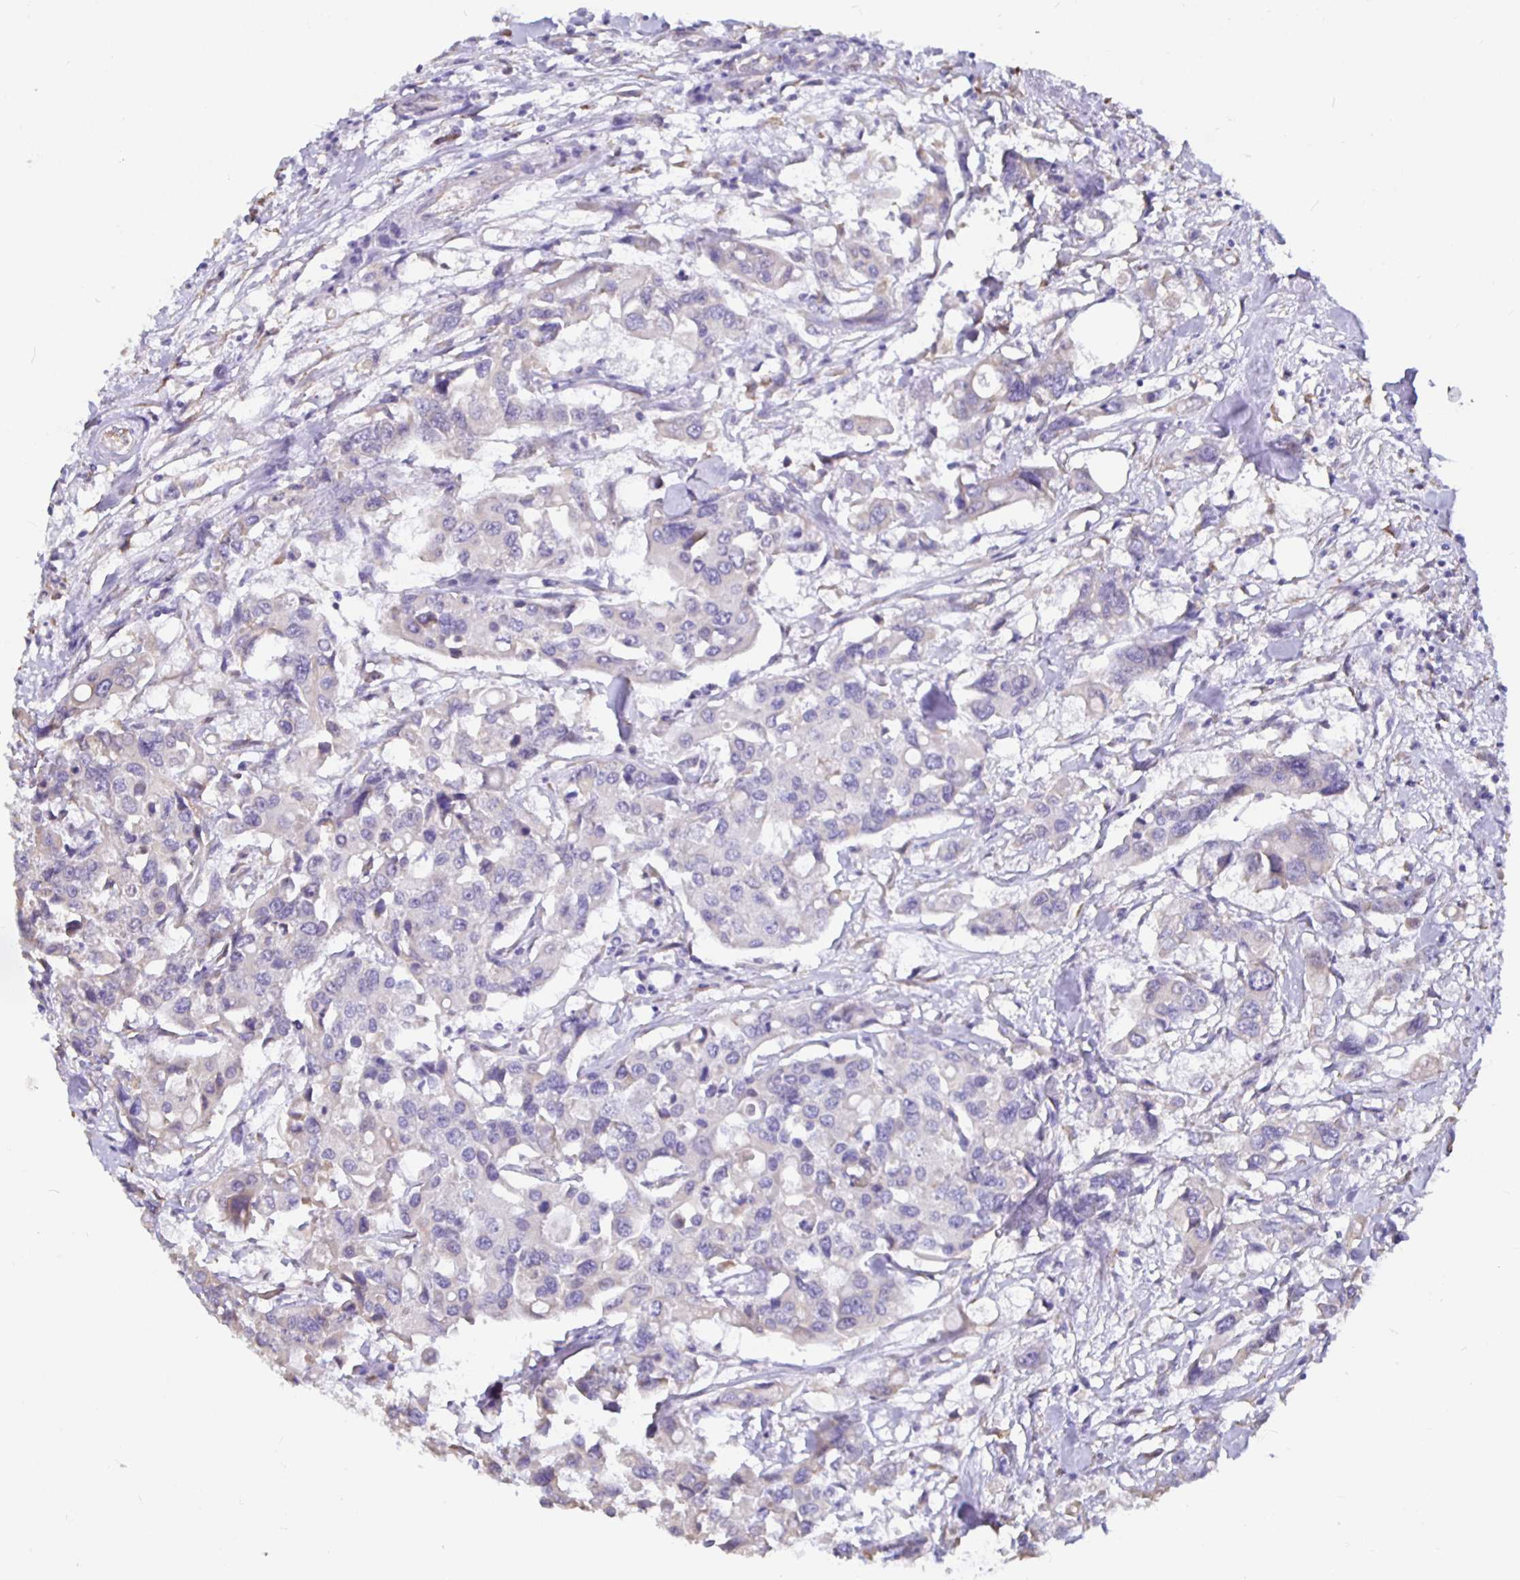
{"staining": {"intensity": "negative", "quantity": "none", "location": "none"}, "tissue": "colorectal cancer", "cell_type": "Tumor cells", "image_type": "cancer", "snomed": [{"axis": "morphology", "description": "Adenocarcinoma, NOS"}, {"axis": "topography", "description": "Colon"}], "caption": "Tumor cells are negative for brown protein staining in colorectal adenocarcinoma. The staining was performed using DAB to visualize the protein expression in brown, while the nuclei were stained in blue with hematoxylin (Magnification: 20x).", "gene": "DNAI2", "patient": {"sex": "male", "age": 77}}